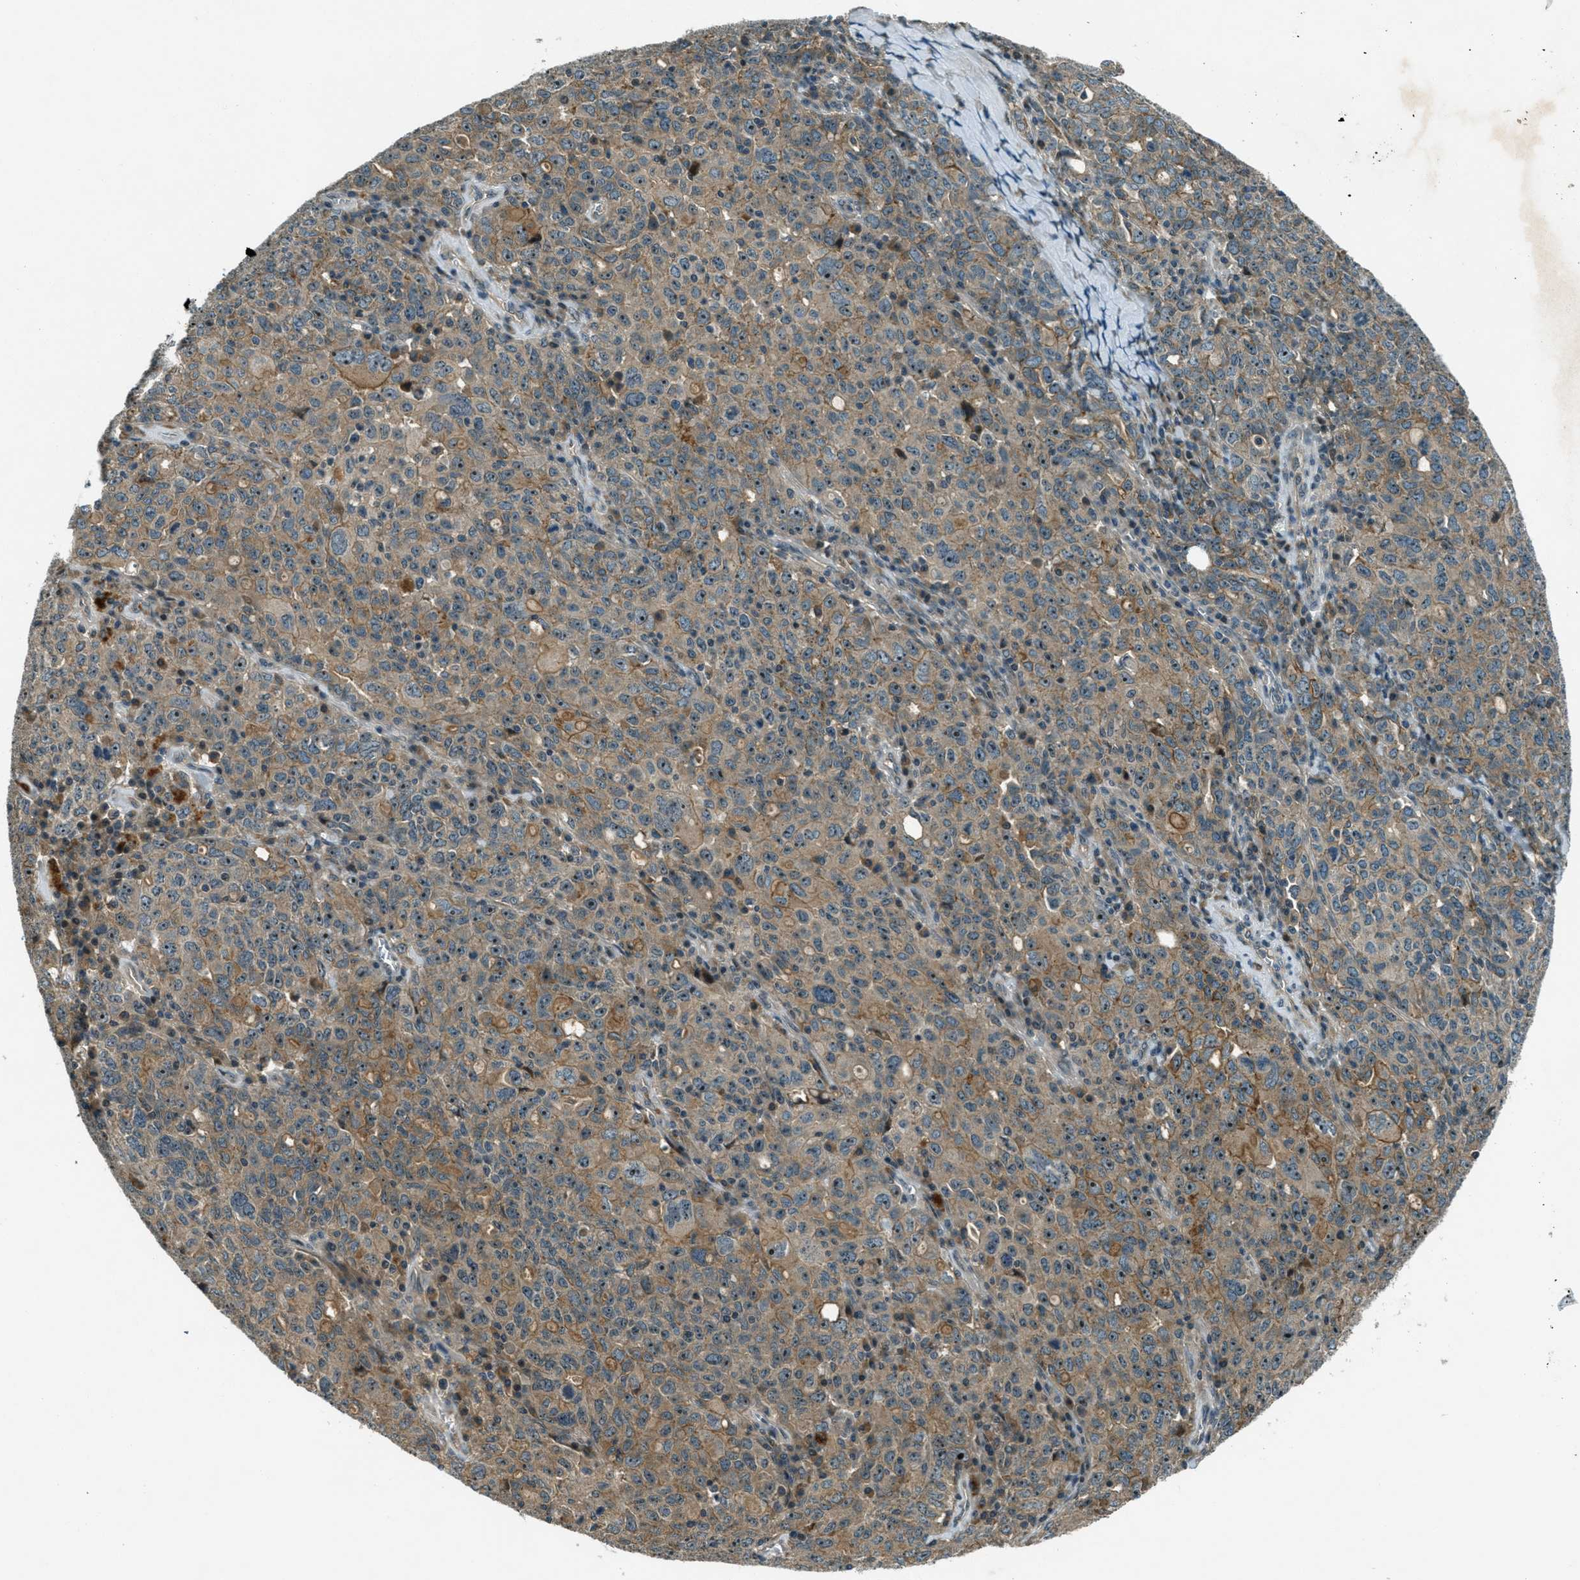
{"staining": {"intensity": "weak", "quantity": ">75%", "location": "cytoplasmic/membranous,nuclear"}, "tissue": "ovarian cancer", "cell_type": "Tumor cells", "image_type": "cancer", "snomed": [{"axis": "morphology", "description": "Carcinoma, endometroid"}, {"axis": "topography", "description": "Ovary"}], "caption": "Human ovarian cancer (endometroid carcinoma) stained for a protein (brown) shows weak cytoplasmic/membranous and nuclear positive staining in approximately >75% of tumor cells.", "gene": "STK11", "patient": {"sex": "female", "age": 62}}